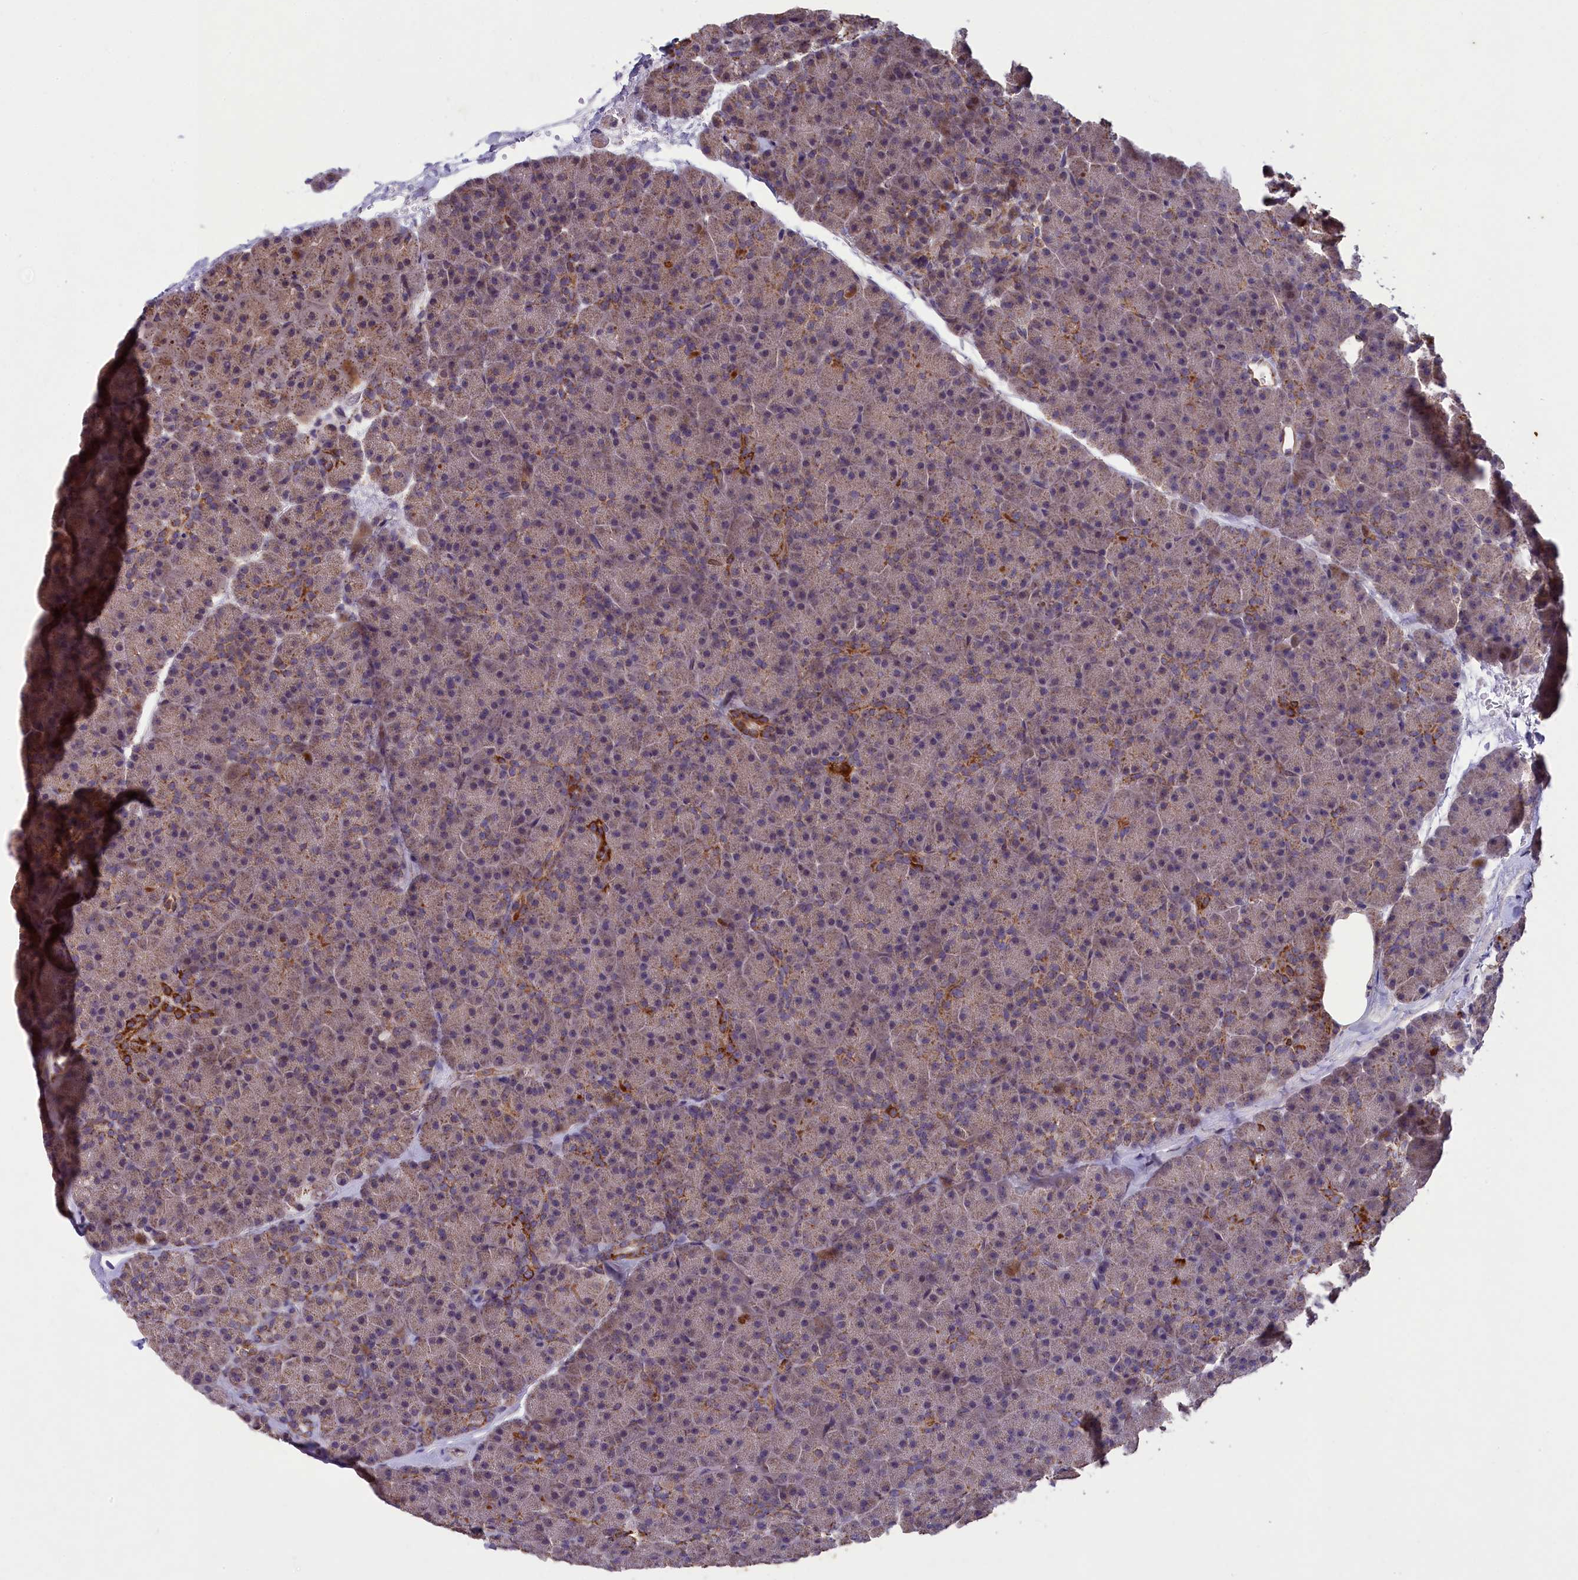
{"staining": {"intensity": "strong", "quantity": "<25%", "location": "cytoplasmic/membranous"}, "tissue": "pancreas", "cell_type": "Exocrine glandular cells", "image_type": "normal", "snomed": [{"axis": "morphology", "description": "Normal tissue, NOS"}, {"axis": "topography", "description": "Pancreas"}], "caption": "Immunohistochemistry (IHC) of benign pancreas reveals medium levels of strong cytoplasmic/membranous staining in about <25% of exocrine glandular cells.", "gene": "ACAD8", "patient": {"sex": "male", "age": 36}}